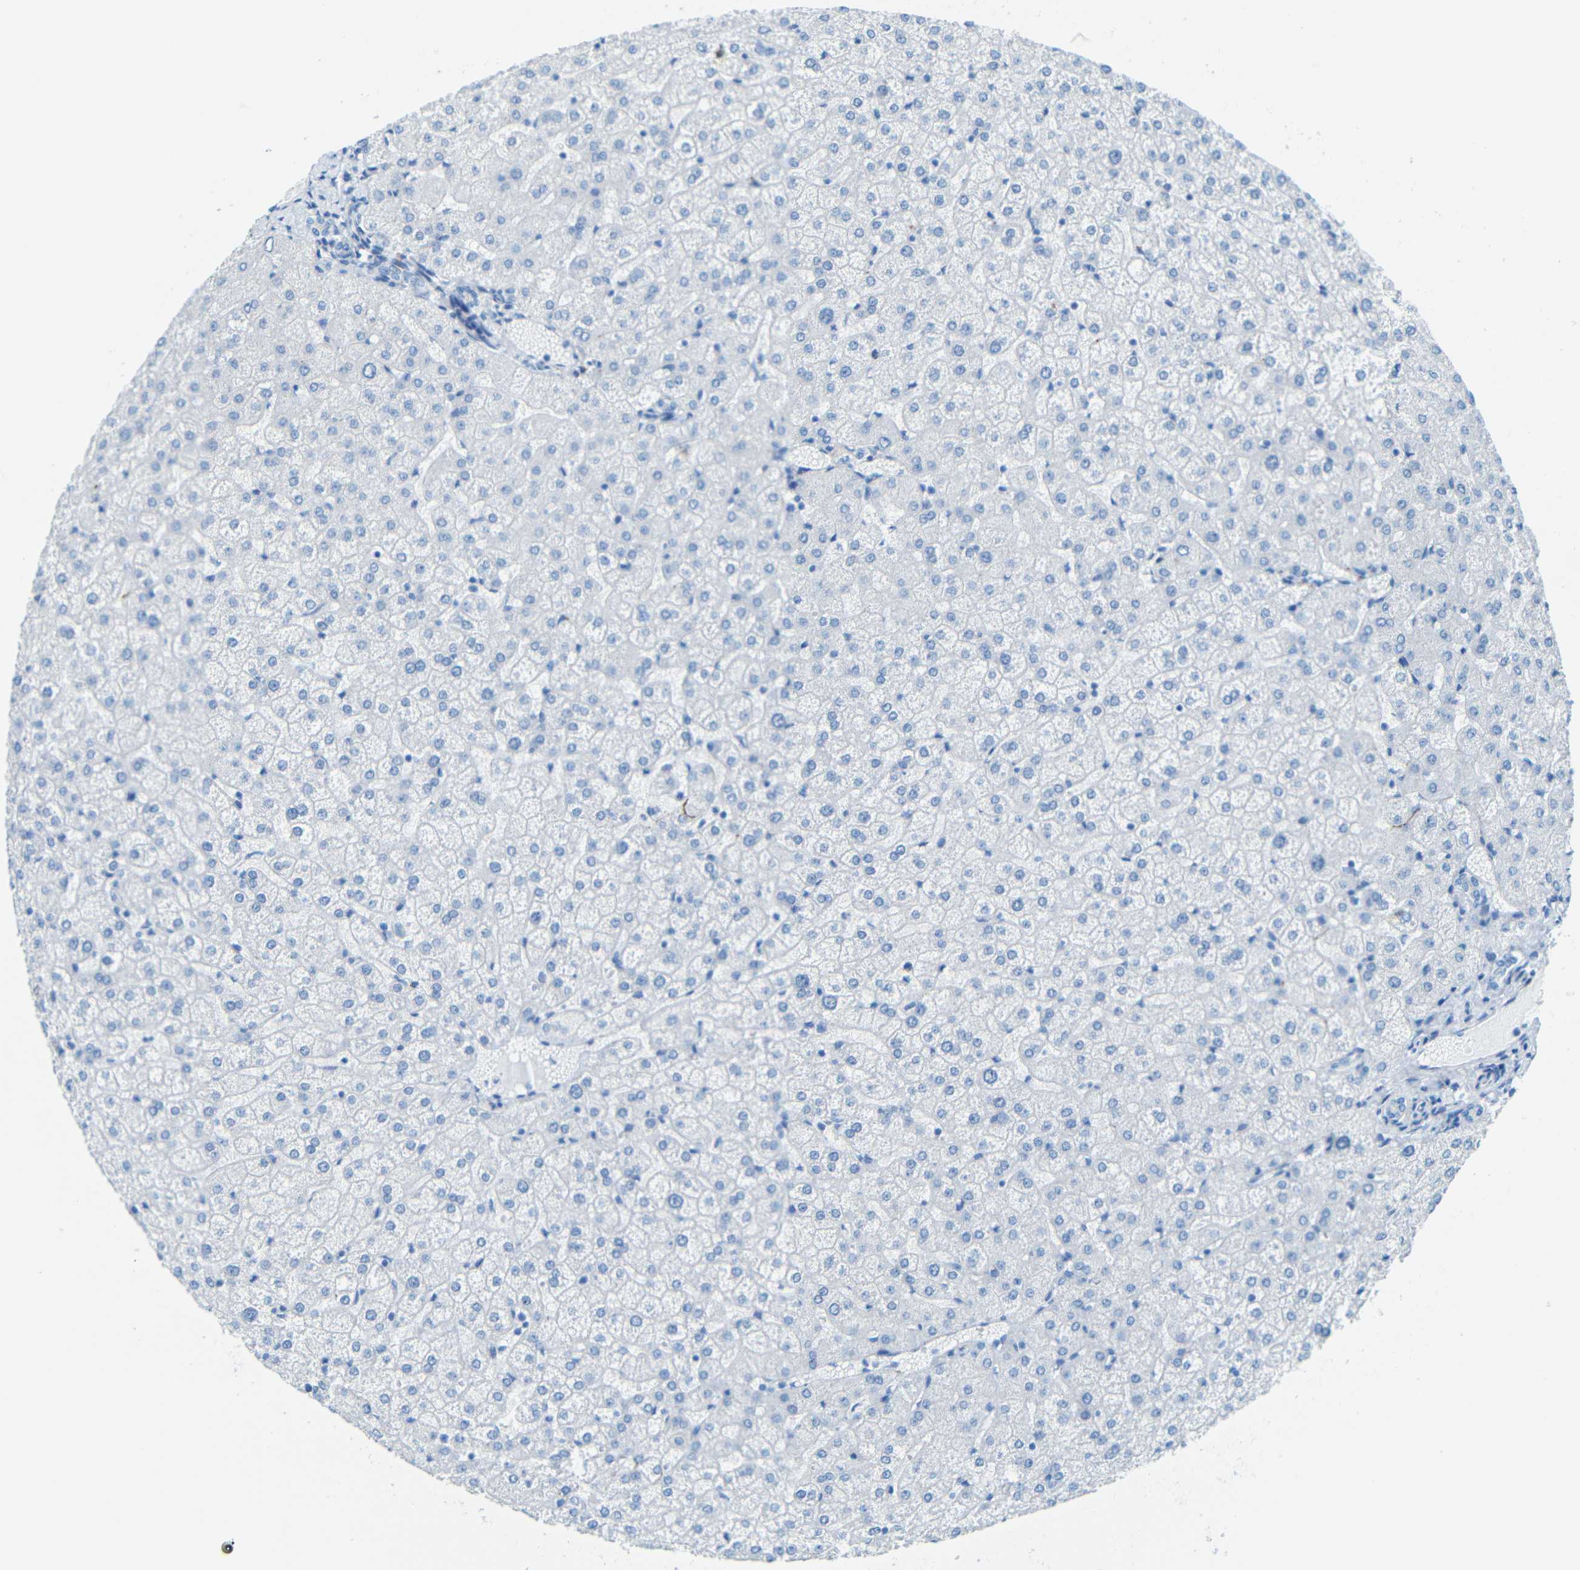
{"staining": {"intensity": "negative", "quantity": "none", "location": "none"}, "tissue": "liver", "cell_type": "Cholangiocytes", "image_type": "normal", "snomed": [{"axis": "morphology", "description": "Normal tissue, NOS"}, {"axis": "topography", "description": "Liver"}], "caption": "This is an IHC micrograph of normal human liver. There is no expression in cholangiocytes.", "gene": "TUBB4B", "patient": {"sex": "female", "age": 32}}